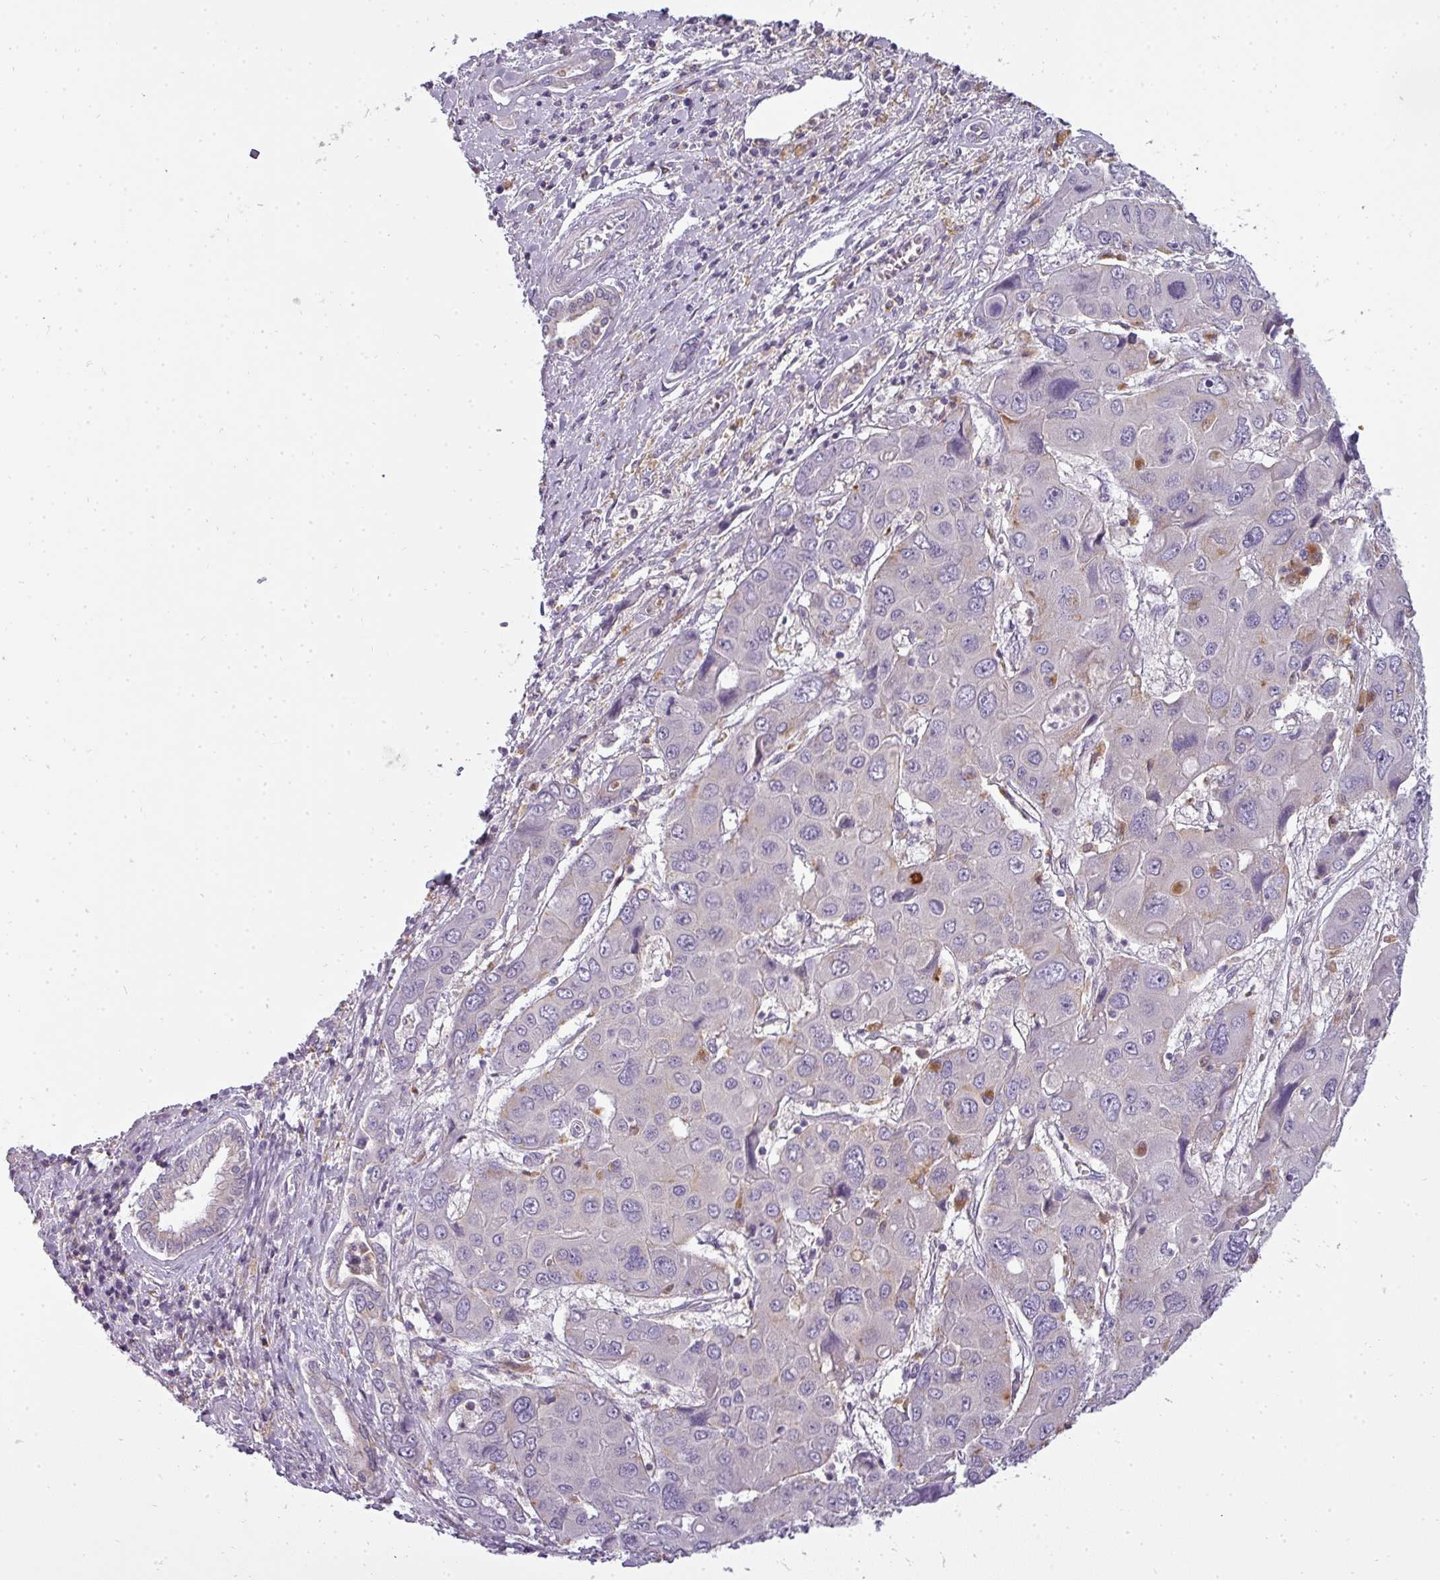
{"staining": {"intensity": "negative", "quantity": "none", "location": "none"}, "tissue": "liver cancer", "cell_type": "Tumor cells", "image_type": "cancer", "snomed": [{"axis": "morphology", "description": "Cholangiocarcinoma"}, {"axis": "topography", "description": "Liver"}], "caption": "Immunohistochemical staining of human cholangiocarcinoma (liver) exhibits no significant positivity in tumor cells.", "gene": "ATP6V1D", "patient": {"sex": "male", "age": 67}}